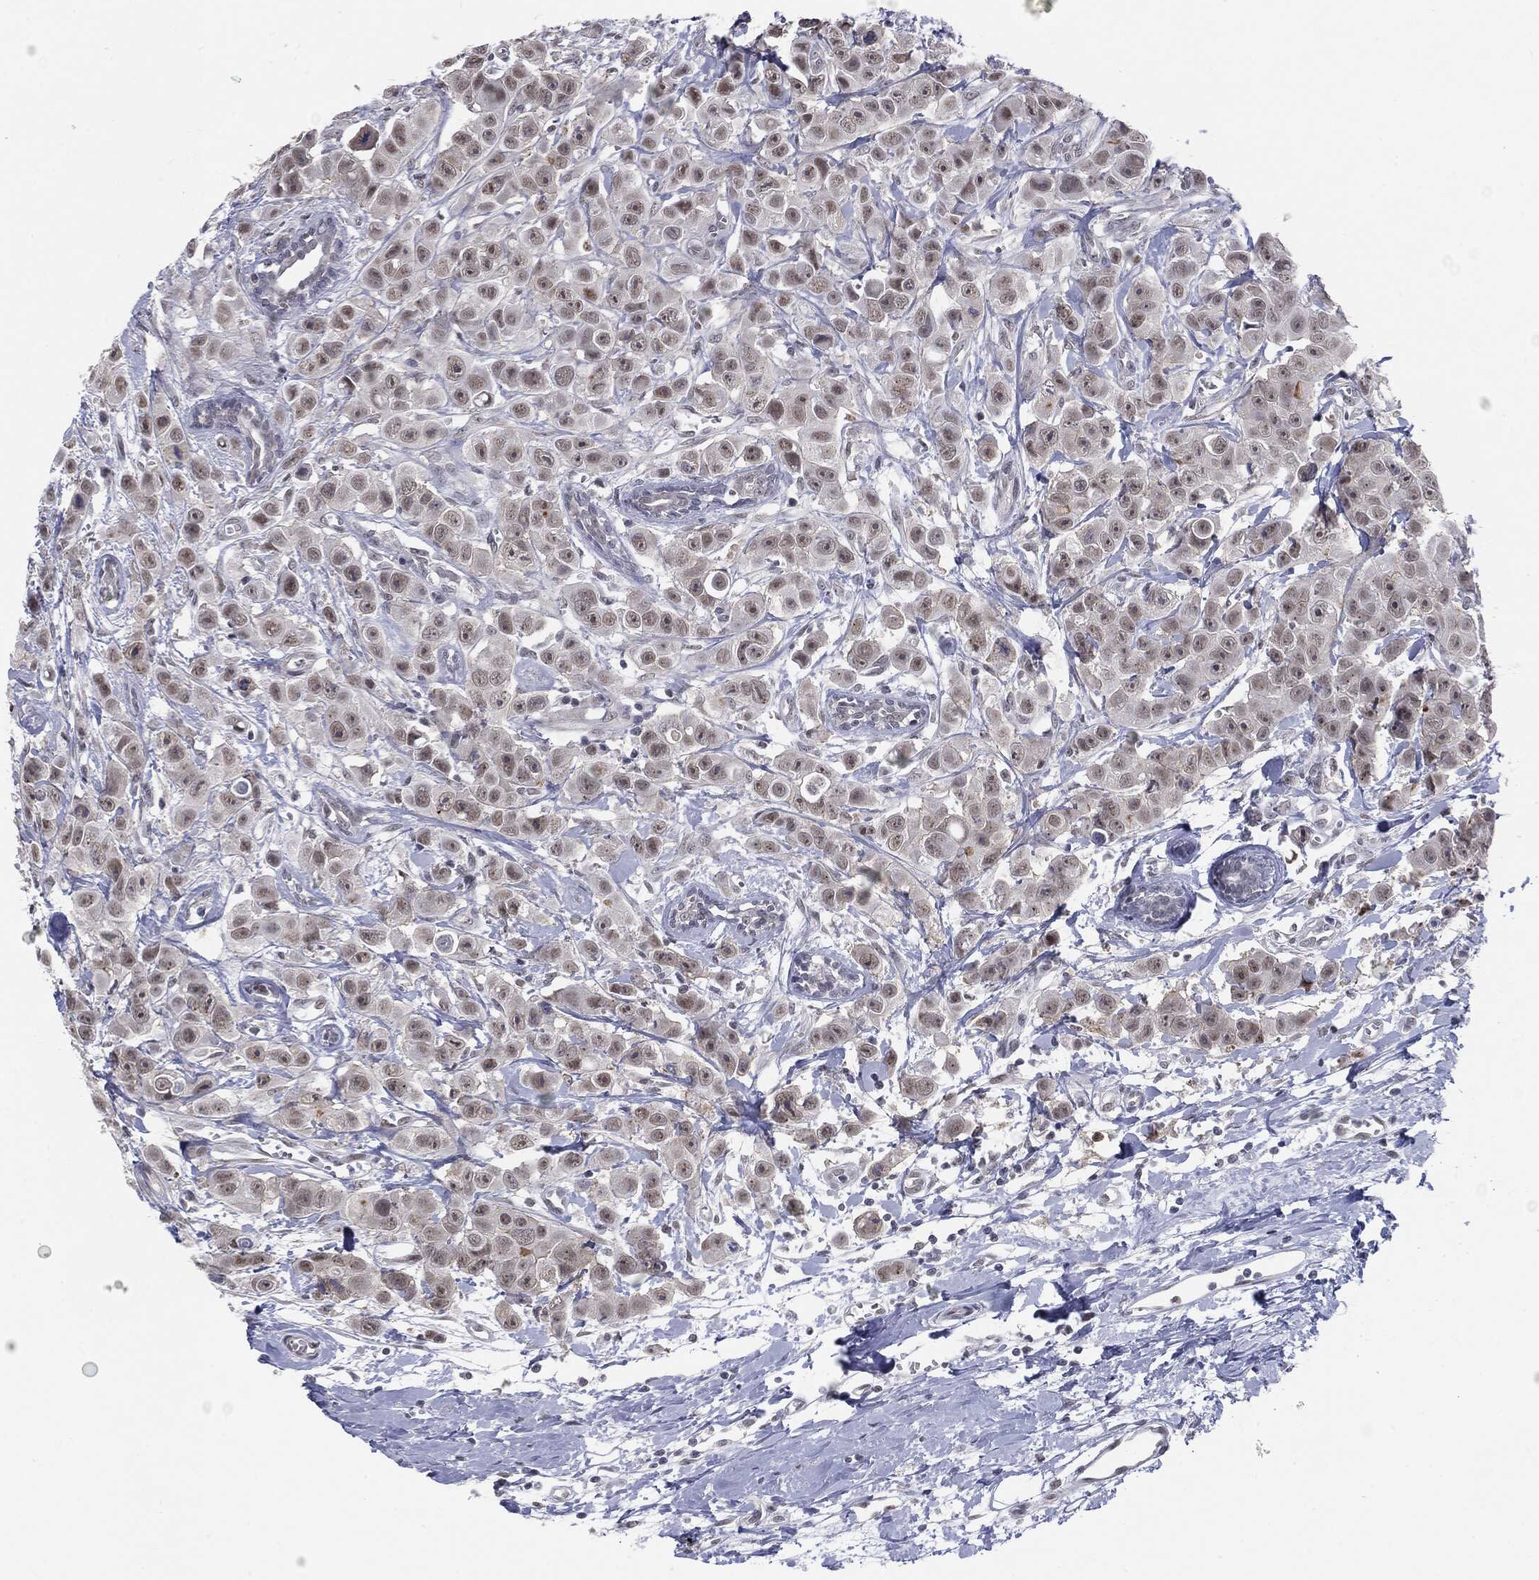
{"staining": {"intensity": "weak", "quantity": "<25%", "location": "nuclear"}, "tissue": "breast cancer", "cell_type": "Tumor cells", "image_type": "cancer", "snomed": [{"axis": "morphology", "description": "Duct carcinoma"}, {"axis": "topography", "description": "Breast"}], "caption": "A histopathology image of breast cancer (invasive ductal carcinoma) stained for a protein shows no brown staining in tumor cells.", "gene": "SLC5A5", "patient": {"sex": "female", "age": 35}}